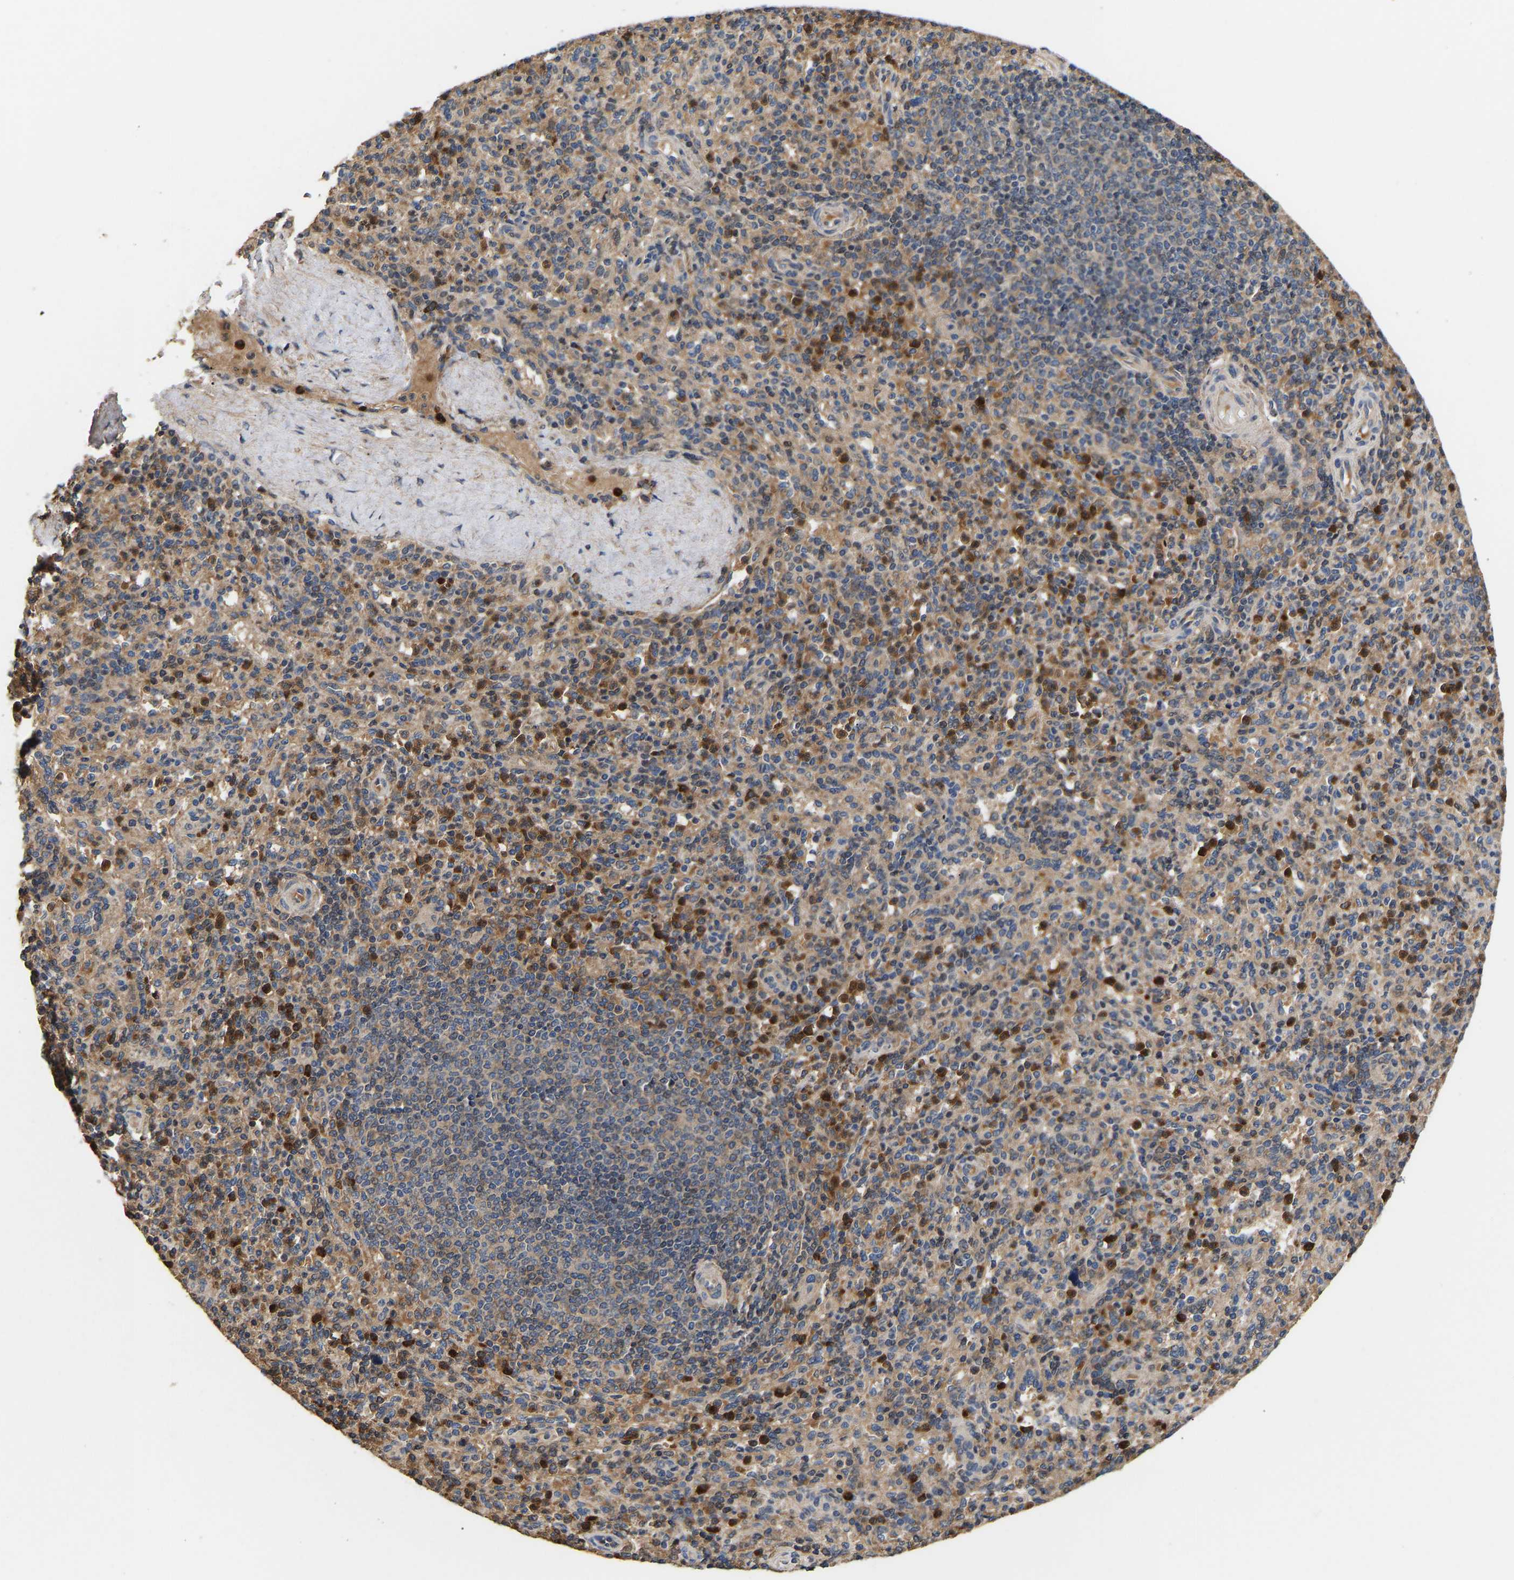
{"staining": {"intensity": "moderate", "quantity": "25%-75%", "location": "cytoplasmic/membranous"}, "tissue": "spleen", "cell_type": "Cells in red pulp", "image_type": "normal", "snomed": [{"axis": "morphology", "description": "Normal tissue, NOS"}, {"axis": "topography", "description": "Spleen"}], "caption": "IHC of unremarkable human spleen displays medium levels of moderate cytoplasmic/membranous positivity in about 25%-75% of cells in red pulp. The protein of interest is shown in brown color, while the nuclei are stained blue.", "gene": "AIMP2", "patient": {"sex": "male", "age": 36}}